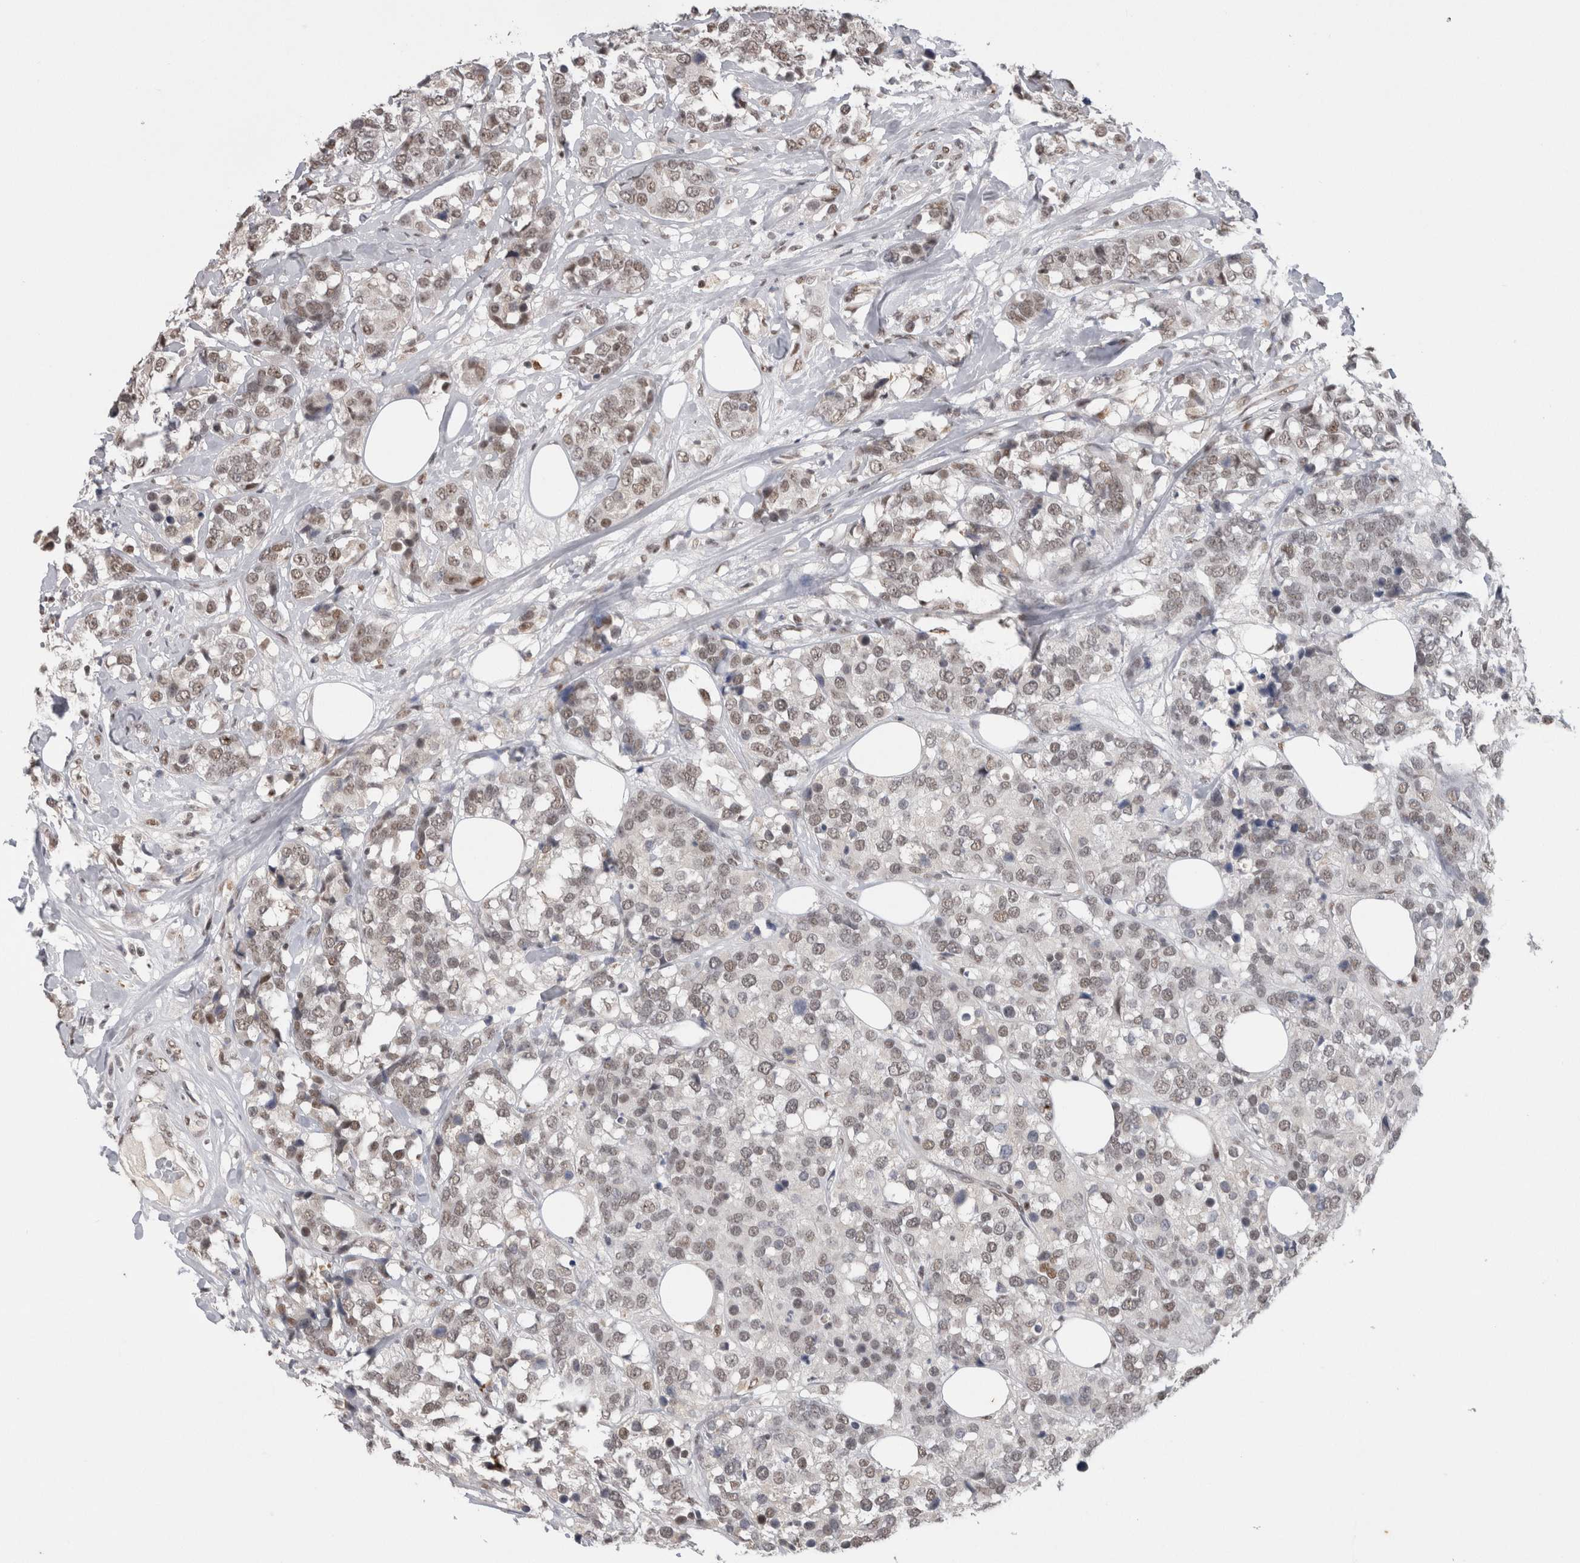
{"staining": {"intensity": "weak", "quantity": ">75%", "location": "nuclear"}, "tissue": "breast cancer", "cell_type": "Tumor cells", "image_type": "cancer", "snomed": [{"axis": "morphology", "description": "Lobular carcinoma"}, {"axis": "topography", "description": "Breast"}], "caption": "An immunohistochemistry (IHC) histopathology image of neoplastic tissue is shown. Protein staining in brown highlights weak nuclear positivity in breast cancer within tumor cells. (Brightfield microscopy of DAB IHC at high magnification).", "gene": "DAXX", "patient": {"sex": "female", "age": 59}}